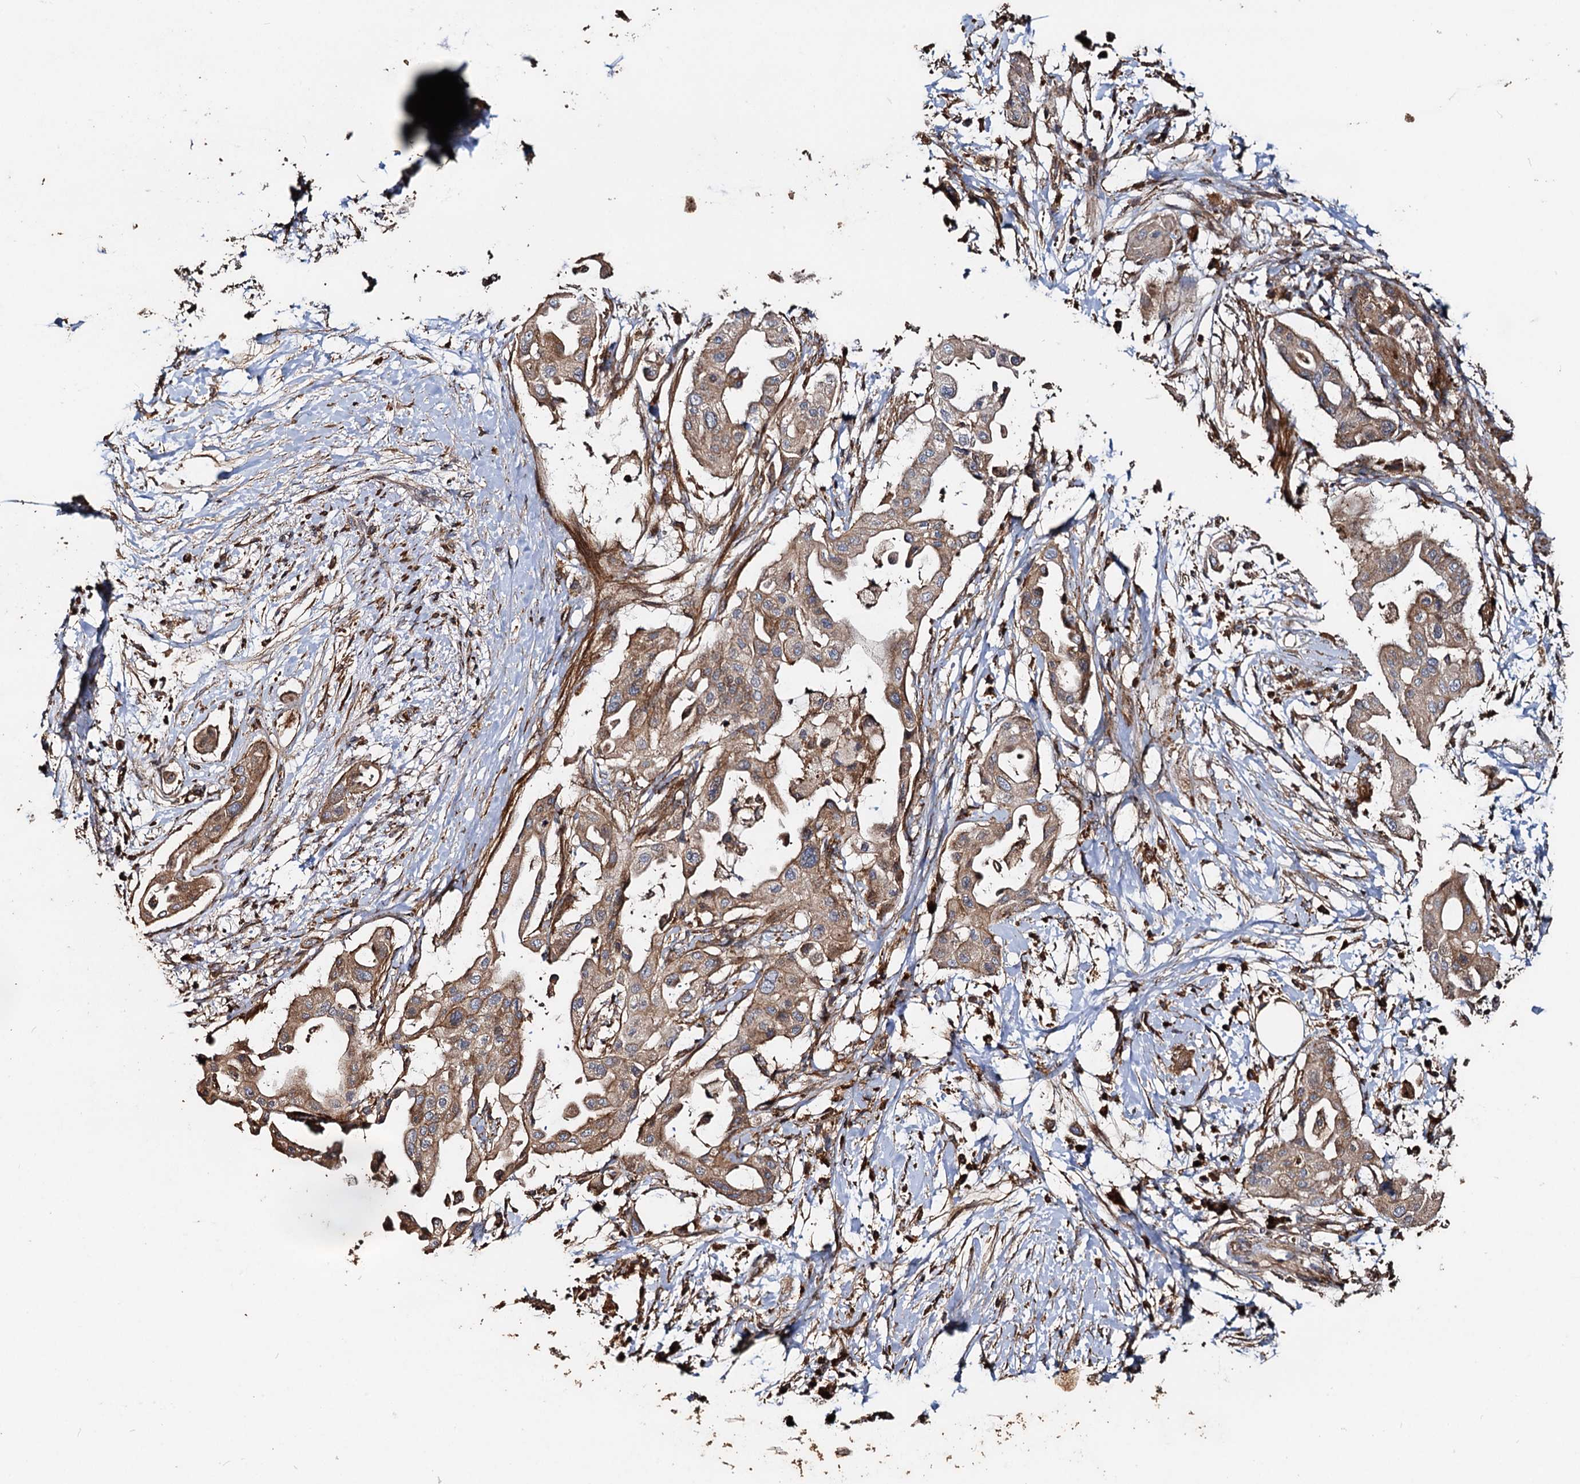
{"staining": {"intensity": "moderate", "quantity": ">75%", "location": "cytoplasmic/membranous"}, "tissue": "pancreatic cancer", "cell_type": "Tumor cells", "image_type": "cancer", "snomed": [{"axis": "morphology", "description": "Adenocarcinoma, NOS"}, {"axis": "topography", "description": "Pancreas"}], "caption": "Immunohistochemical staining of human pancreatic adenocarcinoma demonstrates medium levels of moderate cytoplasmic/membranous staining in approximately >75% of tumor cells.", "gene": "NOTCH2NLA", "patient": {"sex": "male", "age": 68}}